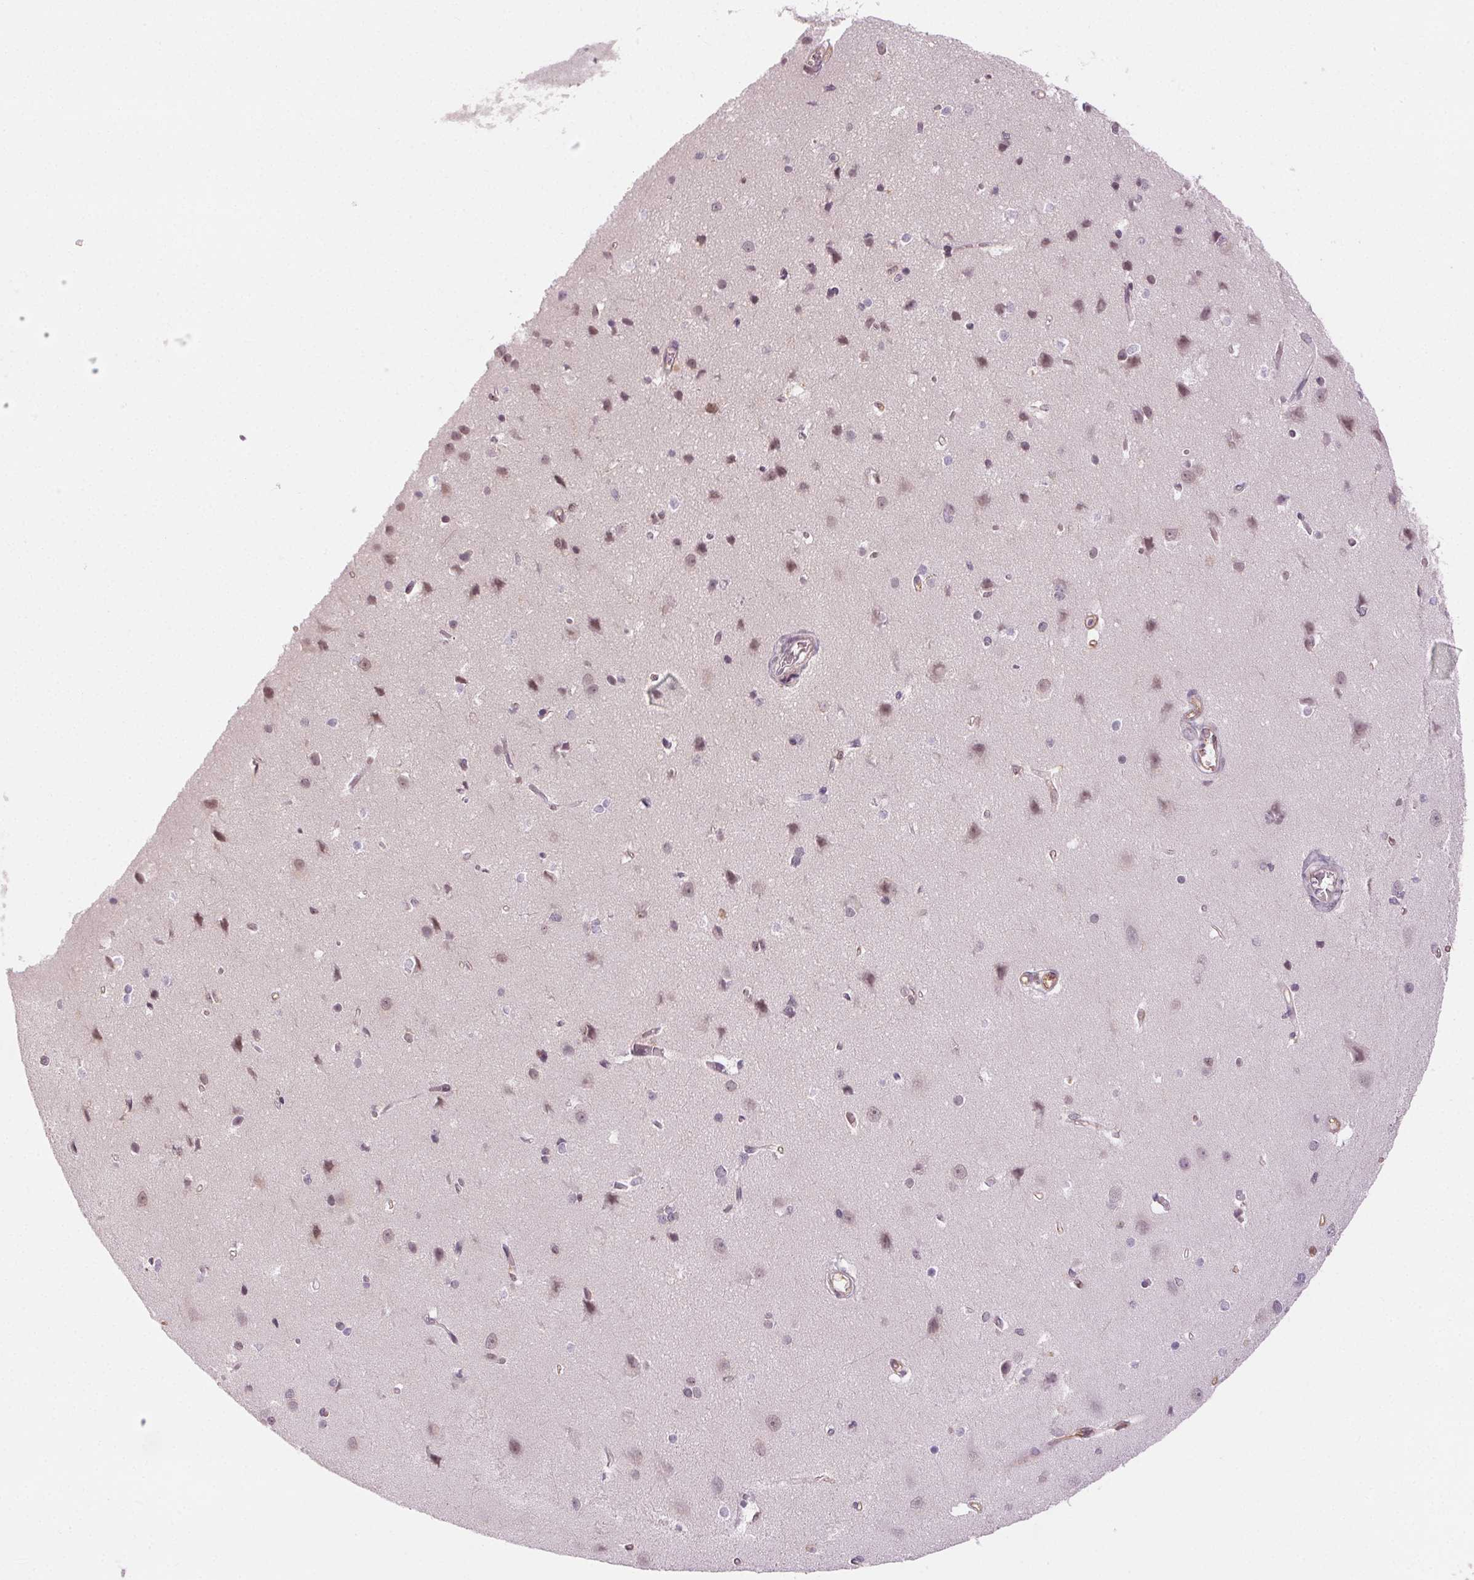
{"staining": {"intensity": "weak", "quantity": "25%-75%", "location": "cytoplasmic/membranous"}, "tissue": "cerebral cortex", "cell_type": "Endothelial cells", "image_type": "normal", "snomed": [{"axis": "morphology", "description": "Normal tissue, NOS"}, {"axis": "topography", "description": "Cerebral cortex"}], "caption": "Cerebral cortex stained for a protein (brown) displays weak cytoplasmic/membranous positive positivity in approximately 25%-75% of endothelial cells.", "gene": "AIF1L", "patient": {"sex": "male", "age": 37}}